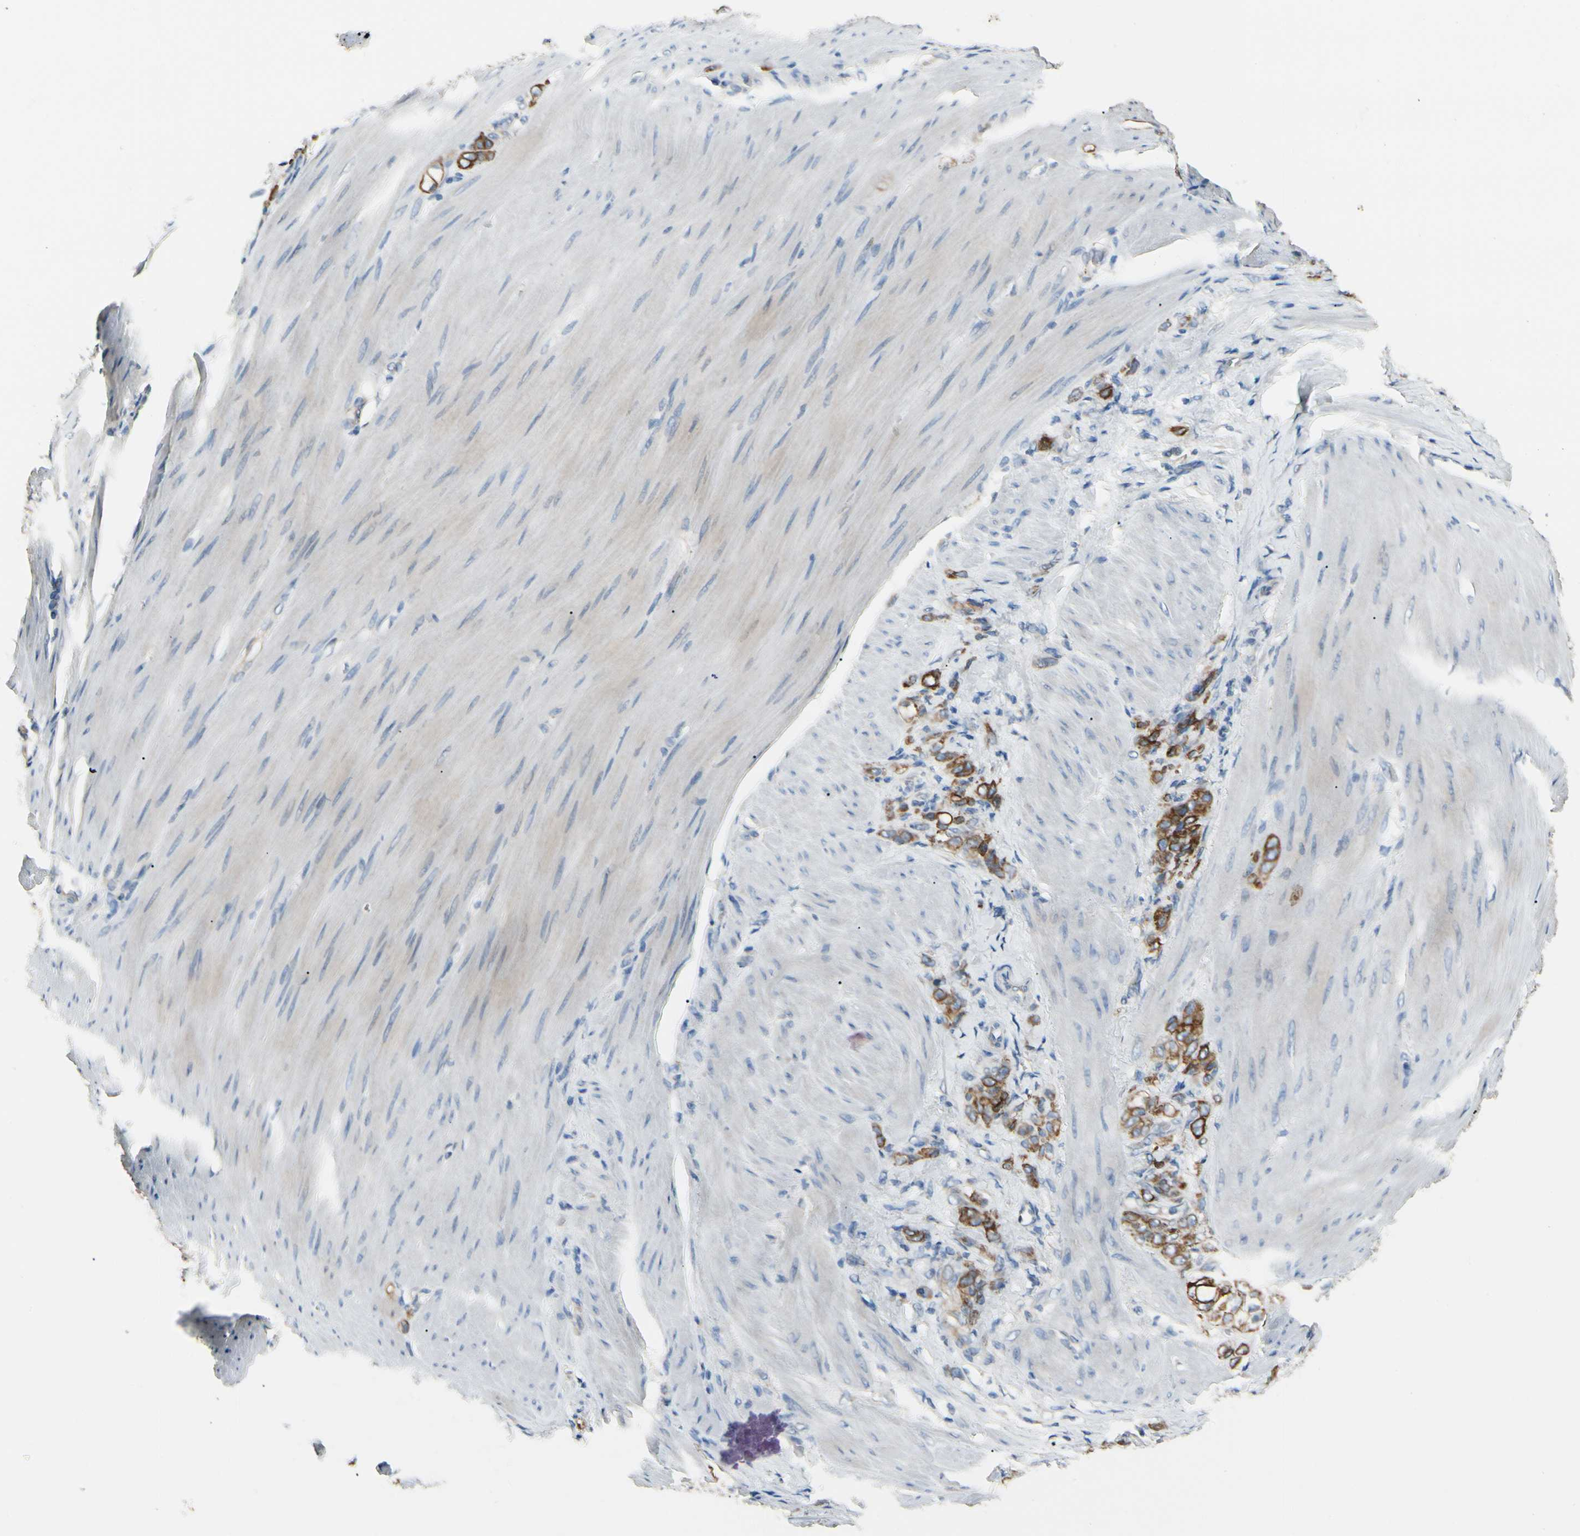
{"staining": {"intensity": "strong", "quantity": ">75%", "location": "cytoplasmic/membranous"}, "tissue": "stomach cancer", "cell_type": "Tumor cells", "image_type": "cancer", "snomed": [{"axis": "morphology", "description": "Adenocarcinoma, NOS"}, {"axis": "topography", "description": "Stomach"}], "caption": "Adenocarcinoma (stomach) stained for a protein (brown) displays strong cytoplasmic/membranous positive expression in approximately >75% of tumor cells.", "gene": "DUSP12", "patient": {"sex": "male", "age": 82}}